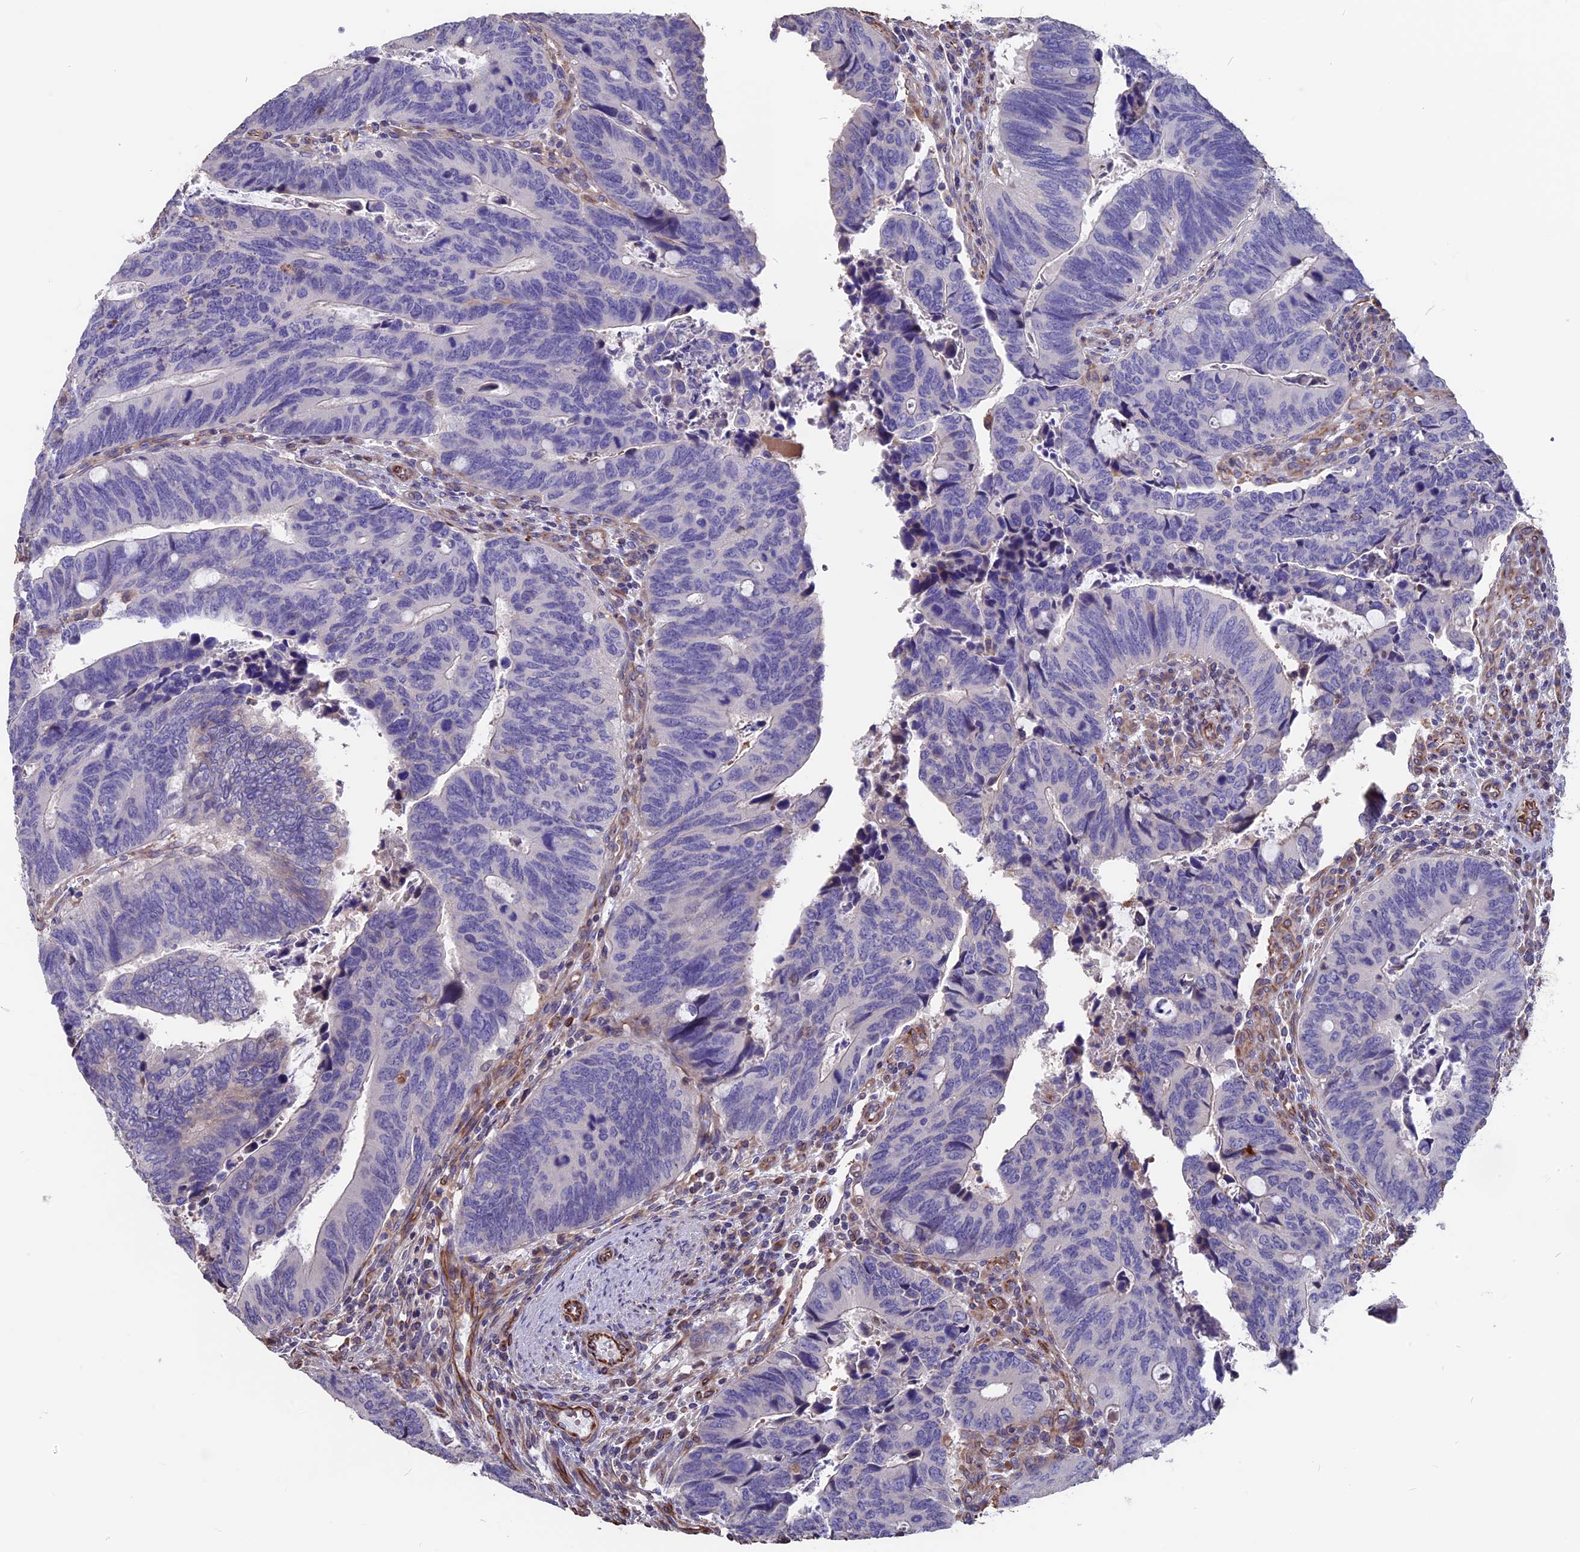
{"staining": {"intensity": "negative", "quantity": "none", "location": "none"}, "tissue": "colorectal cancer", "cell_type": "Tumor cells", "image_type": "cancer", "snomed": [{"axis": "morphology", "description": "Adenocarcinoma, NOS"}, {"axis": "topography", "description": "Colon"}], "caption": "A micrograph of human colorectal cancer (adenocarcinoma) is negative for staining in tumor cells.", "gene": "SEH1L", "patient": {"sex": "male", "age": 87}}